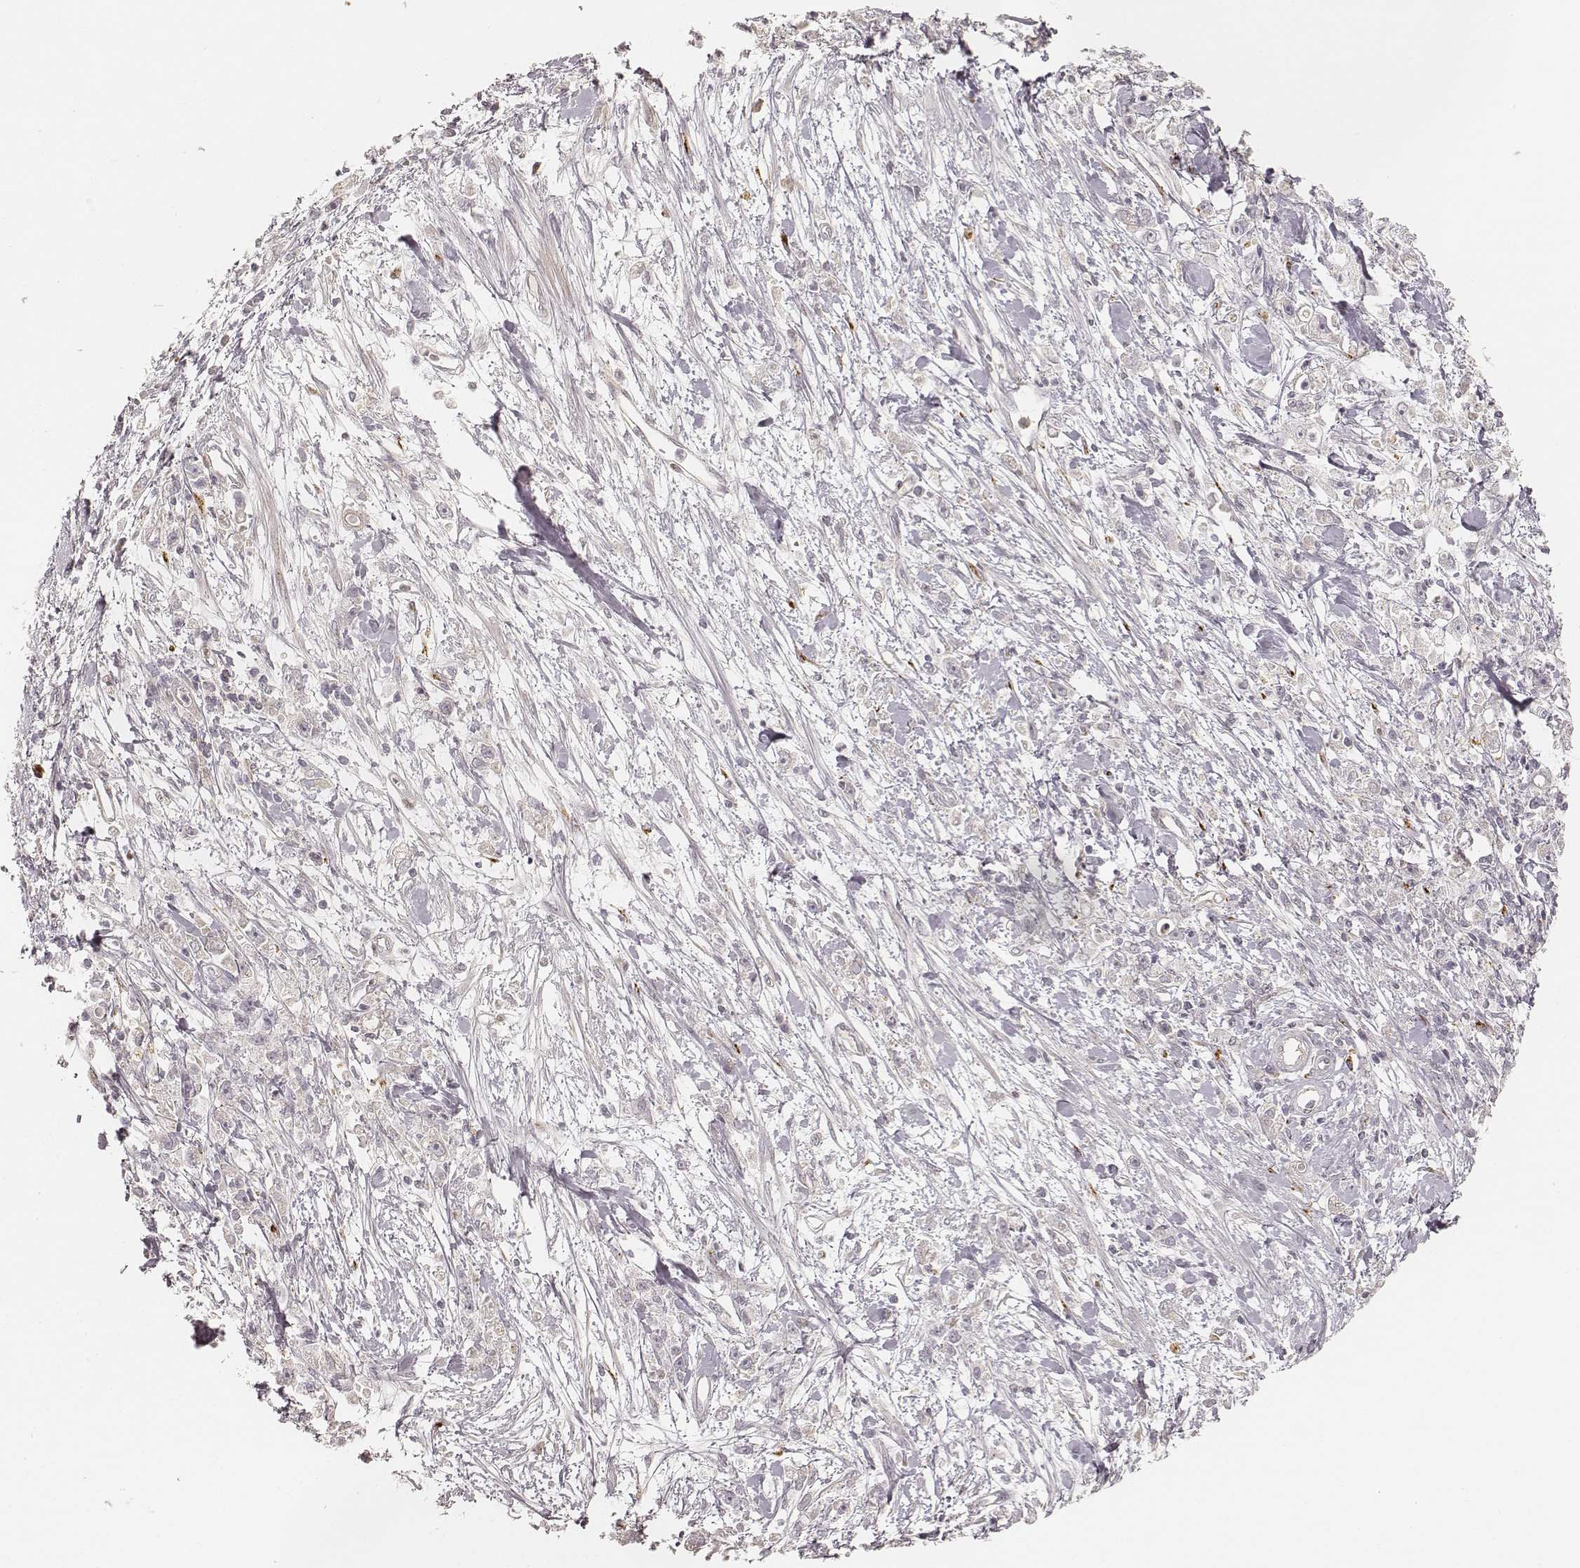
{"staining": {"intensity": "negative", "quantity": "none", "location": "none"}, "tissue": "stomach cancer", "cell_type": "Tumor cells", "image_type": "cancer", "snomed": [{"axis": "morphology", "description": "Adenocarcinoma, NOS"}, {"axis": "topography", "description": "Stomach"}], "caption": "Human adenocarcinoma (stomach) stained for a protein using immunohistochemistry (IHC) demonstrates no staining in tumor cells.", "gene": "GORASP2", "patient": {"sex": "female", "age": 59}}